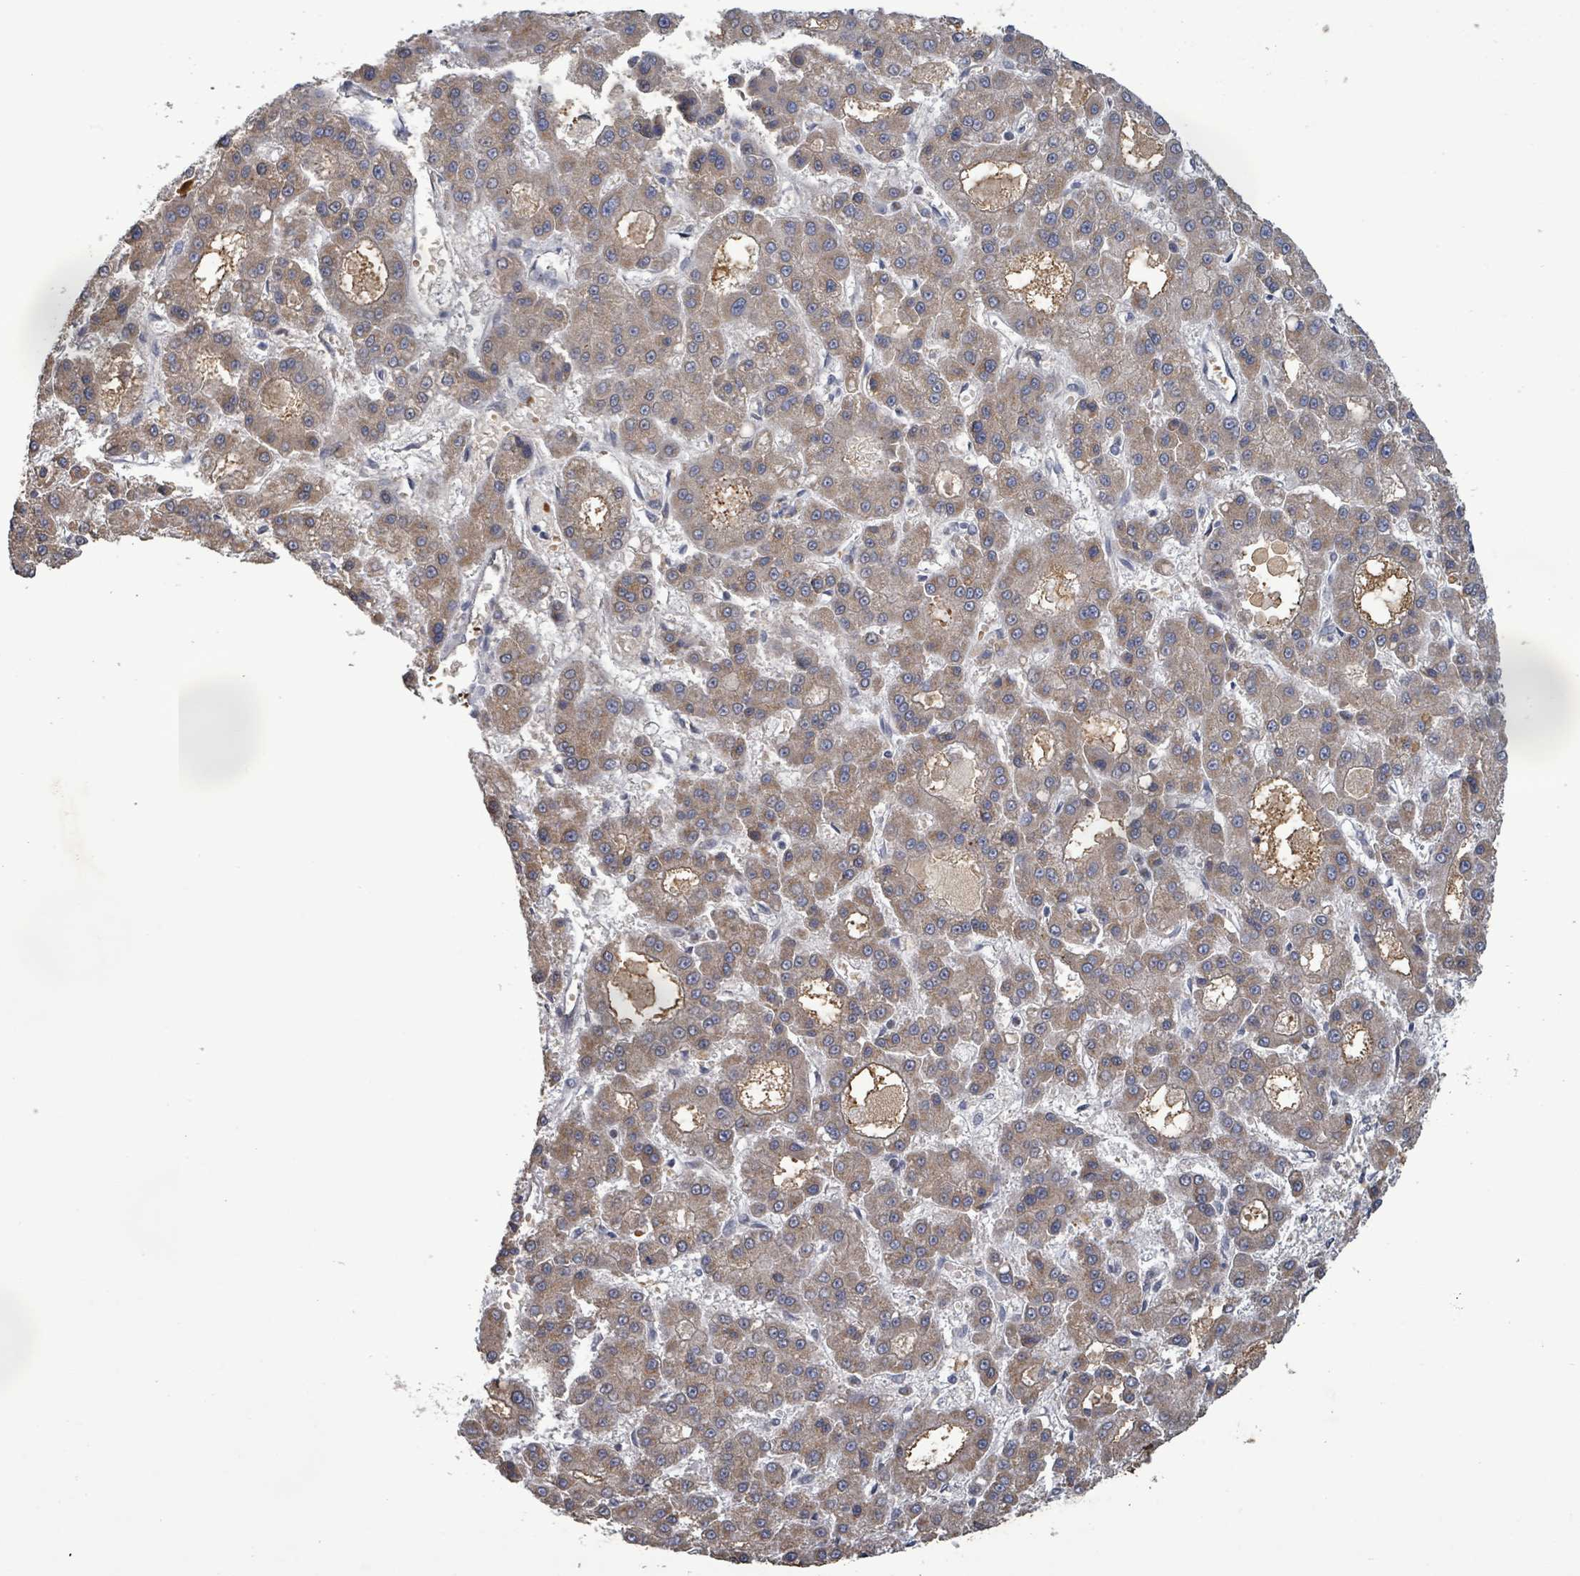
{"staining": {"intensity": "weak", "quantity": ">75%", "location": "cytoplasmic/membranous"}, "tissue": "liver cancer", "cell_type": "Tumor cells", "image_type": "cancer", "snomed": [{"axis": "morphology", "description": "Carcinoma, Hepatocellular, NOS"}, {"axis": "topography", "description": "Liver"}], "caption": "Weak cytoplasmic/membranous positivity is appreciated in approximately >75% of tumor cells in liver cancer (hepatocellular carcinoma).", "gene": "GRM8", "patient": {"sex": "male", "age": 70}}